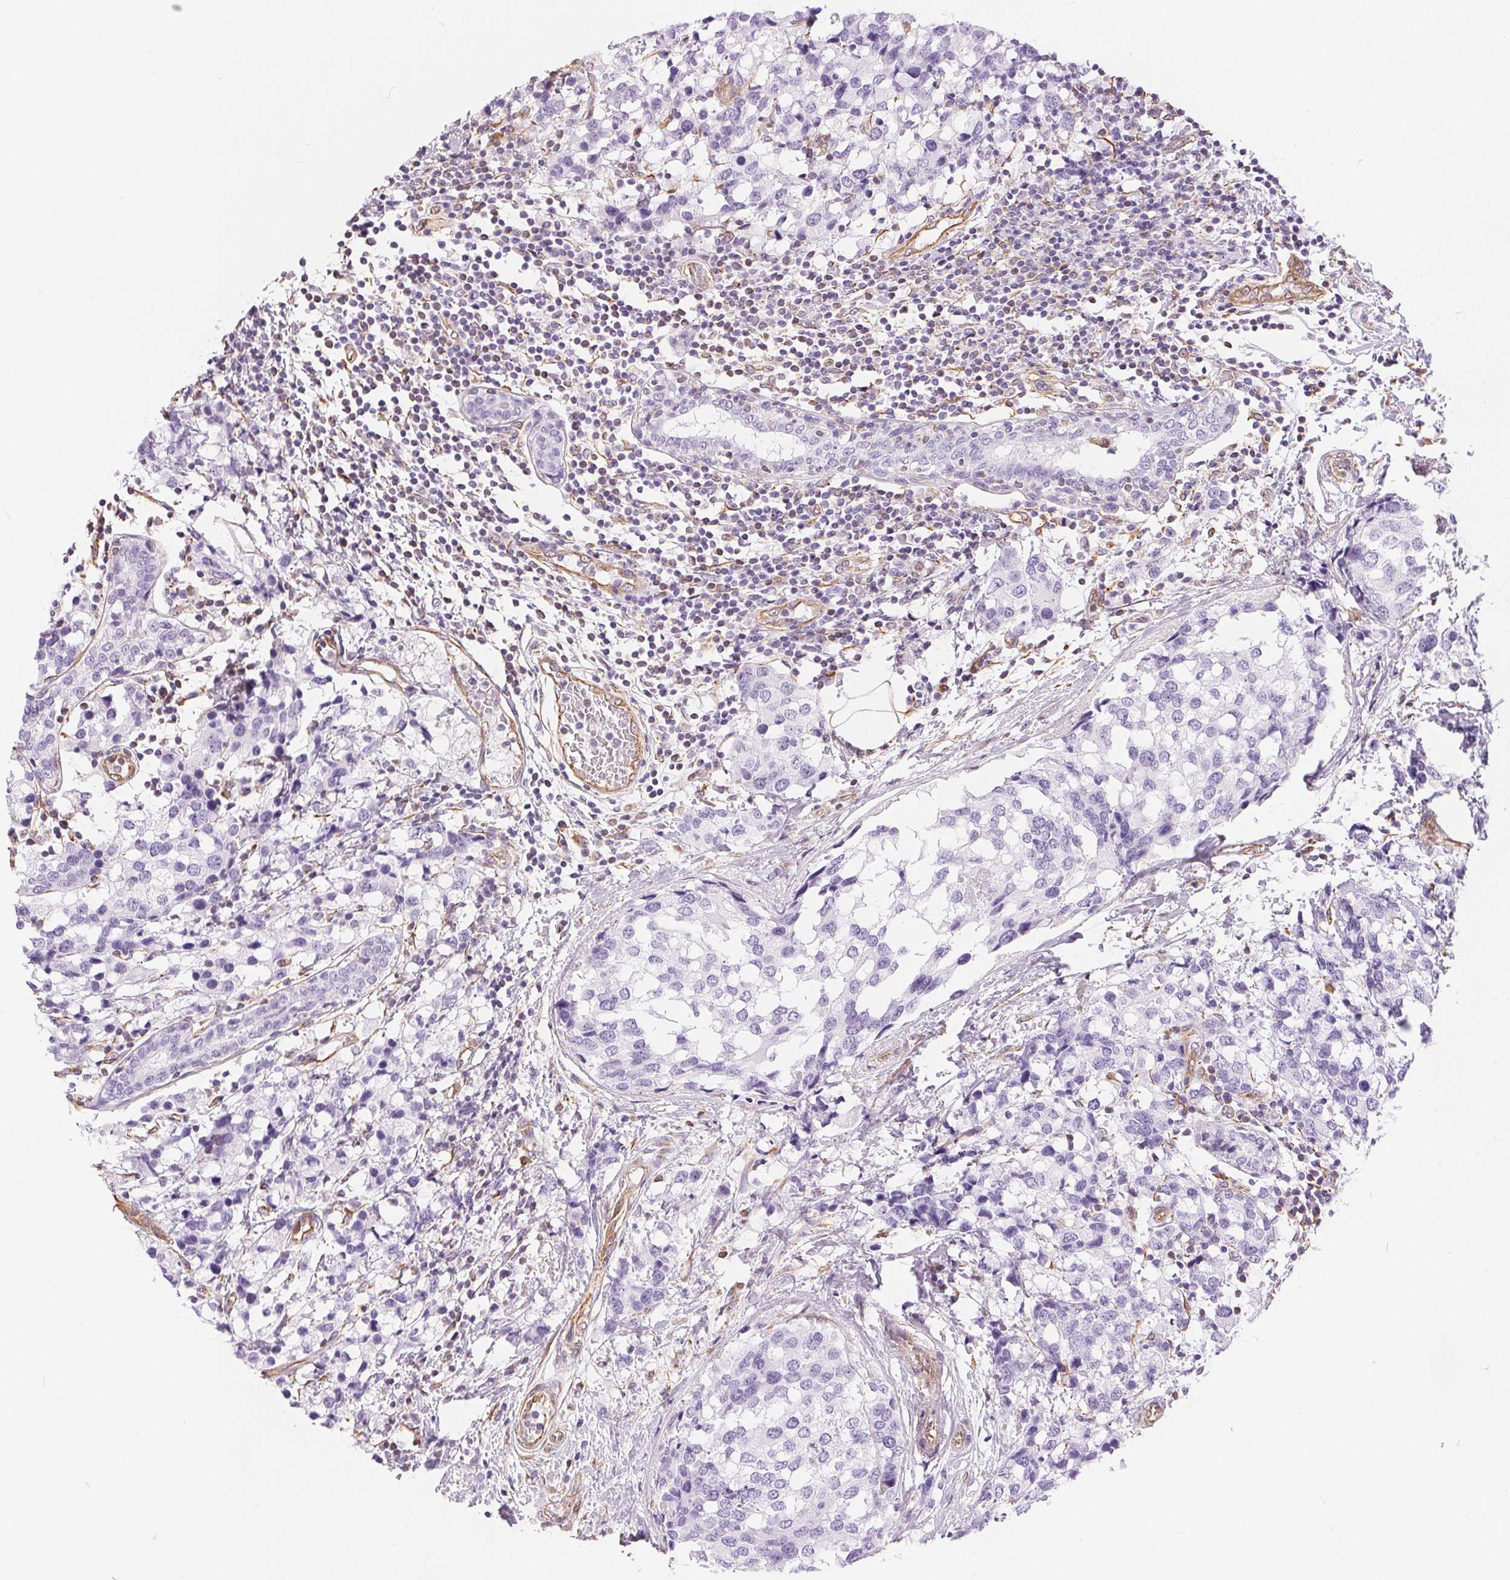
{"staining": {"intensity": "negative", "quantity": "none", "location": "none"}, "tissue": "breast cancer", "cell_type": "Tumor cells", "image_type": "cancer", "snomed": [{"axis": "morphology", "description": "Lobular carcinoma"}, {"axis": "topography", "description": "Breast"}], "caption": "Breast cancer was stained to show a protein in brown. There is no significant positivity in tumor cells.", "gene": "GFAP", "patient": {"sex": "female", "age": 59}}